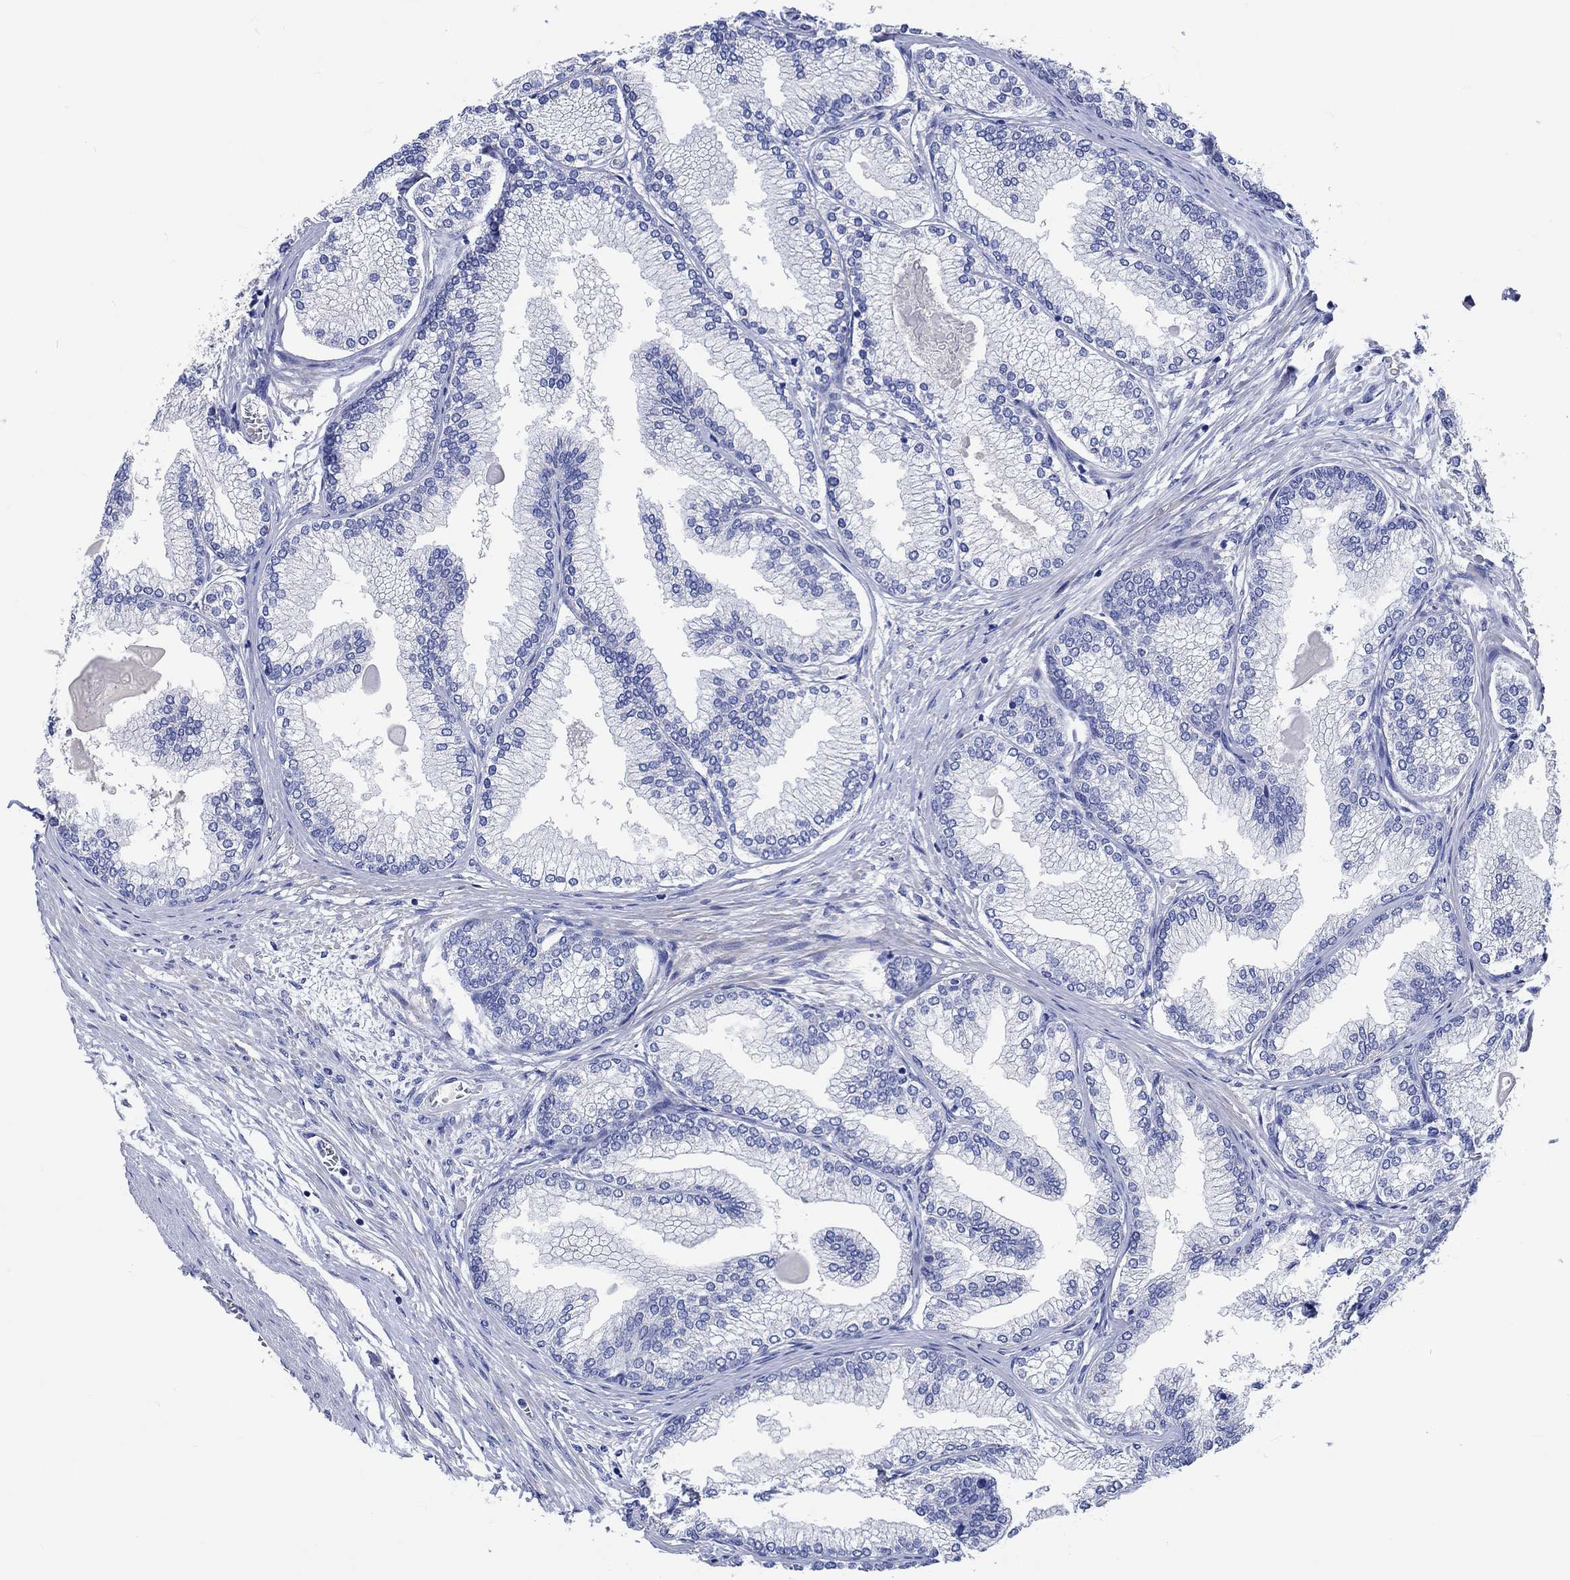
{"staining": {"intensity": "negative", "quantity": "none", "location": "none"}, "tissue": "prostate", "cell_type": "Glandular cells", "image_type": "normal", "snomed": [{"axis": "morphology", "description": "Normal tissue, NOS"}, {"axis": "topography", "description": "Prostate"}], "caption": "This histopathology image is of unremarkable prostate stained with immunohistochemistry (IHC) to label a protein in brown with the nuclei are counter-stained blue. There is no staining in glandular cells.", "gene": "SHISA4", "patient": {"sex": "male", "age": 72}}